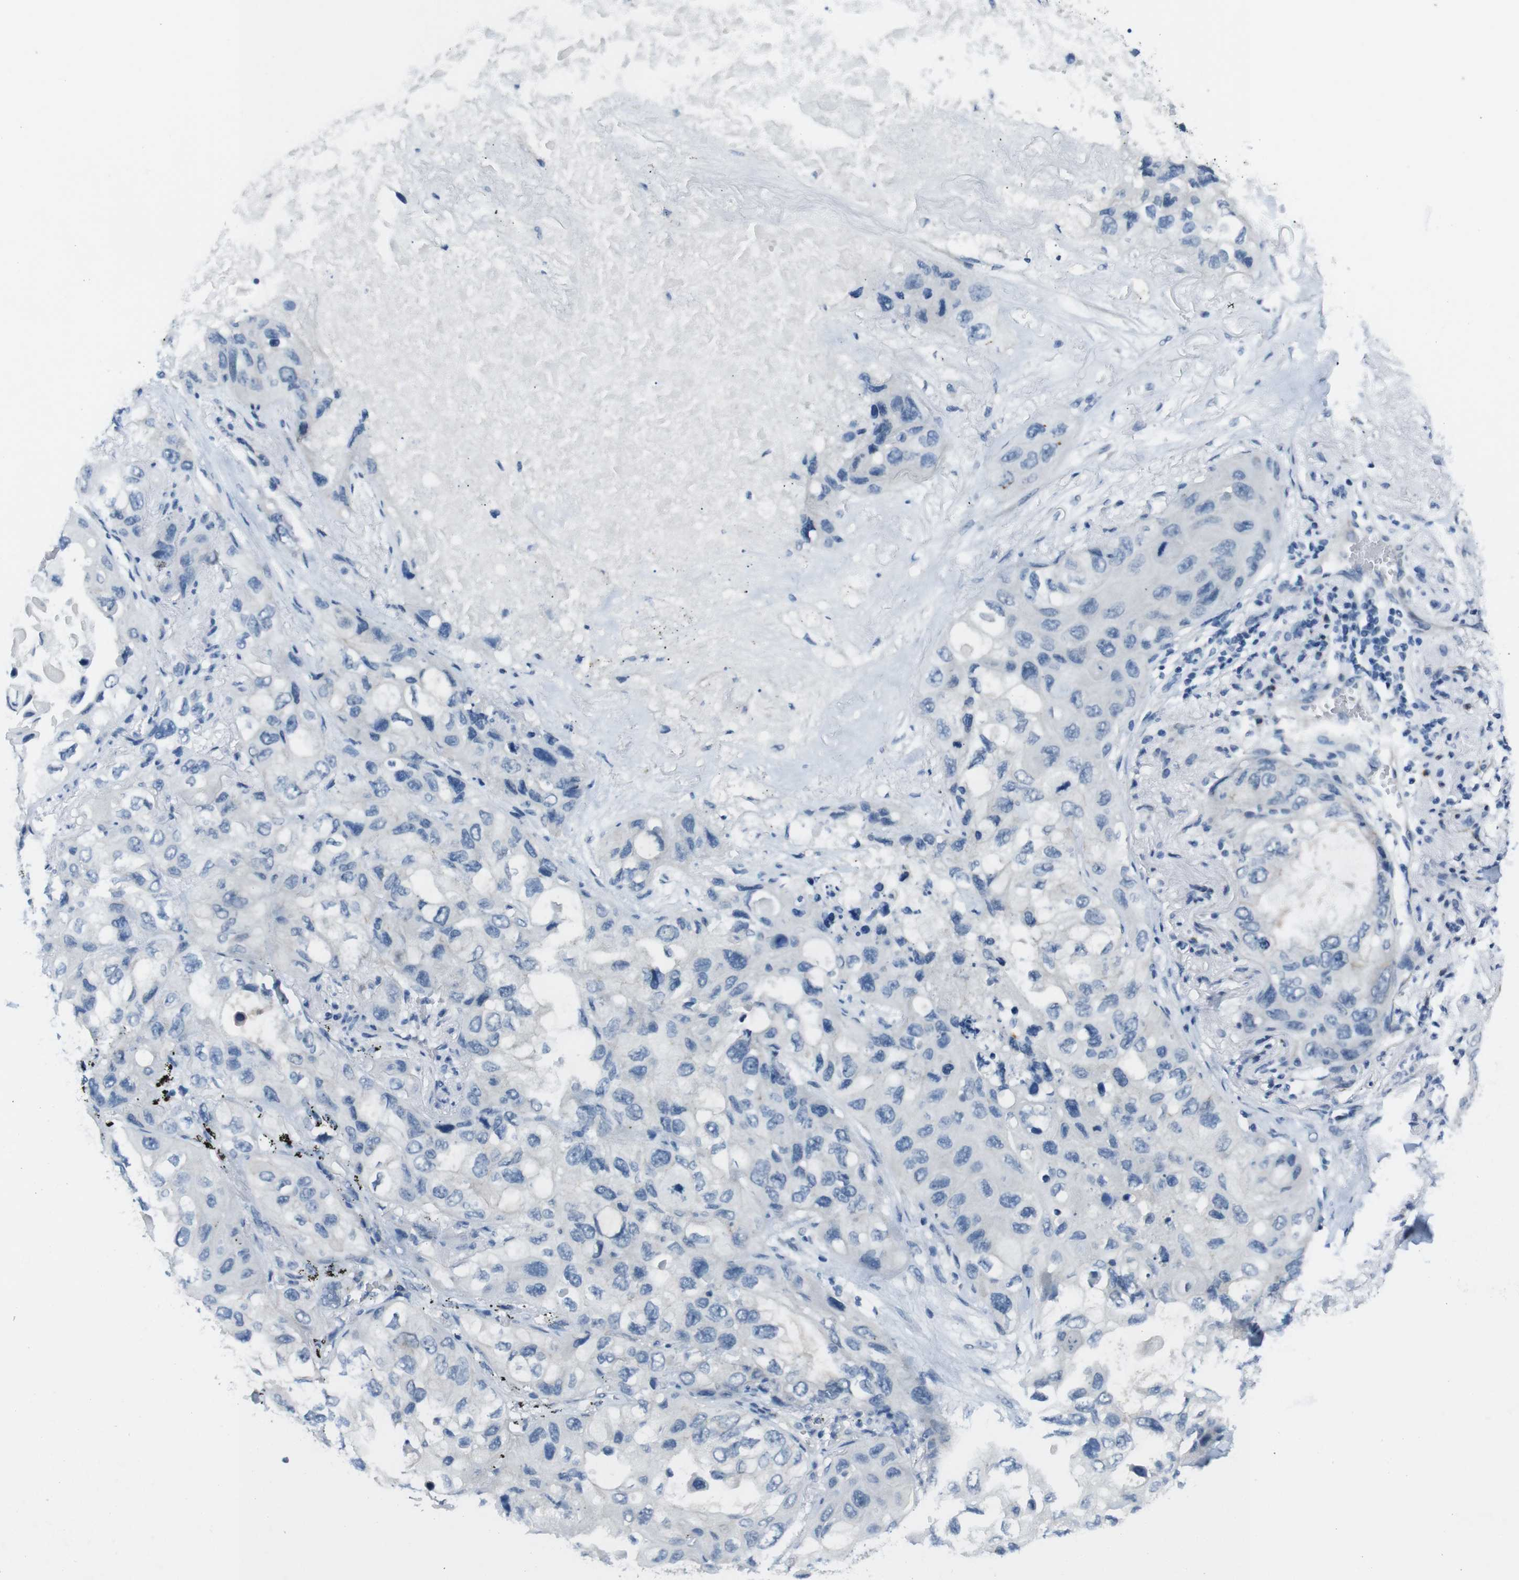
{"staining": {"intensity": "negative", "quantity": "none", "location": "none"}, "tissue": "lung cancer", "cell_type": "Tumor cells", "image_type": "cancer", "snomed": [{"axis": "morphology", "description": "Squamous cell carcinoma, NOS"}, {"axis": "topography", "description": "Lung"}], "caption": "Tumor cells are negative for brown protein staining in lung cancer.", "gene": "HRH2", "patient": {"sex": "female", "age": 73}}